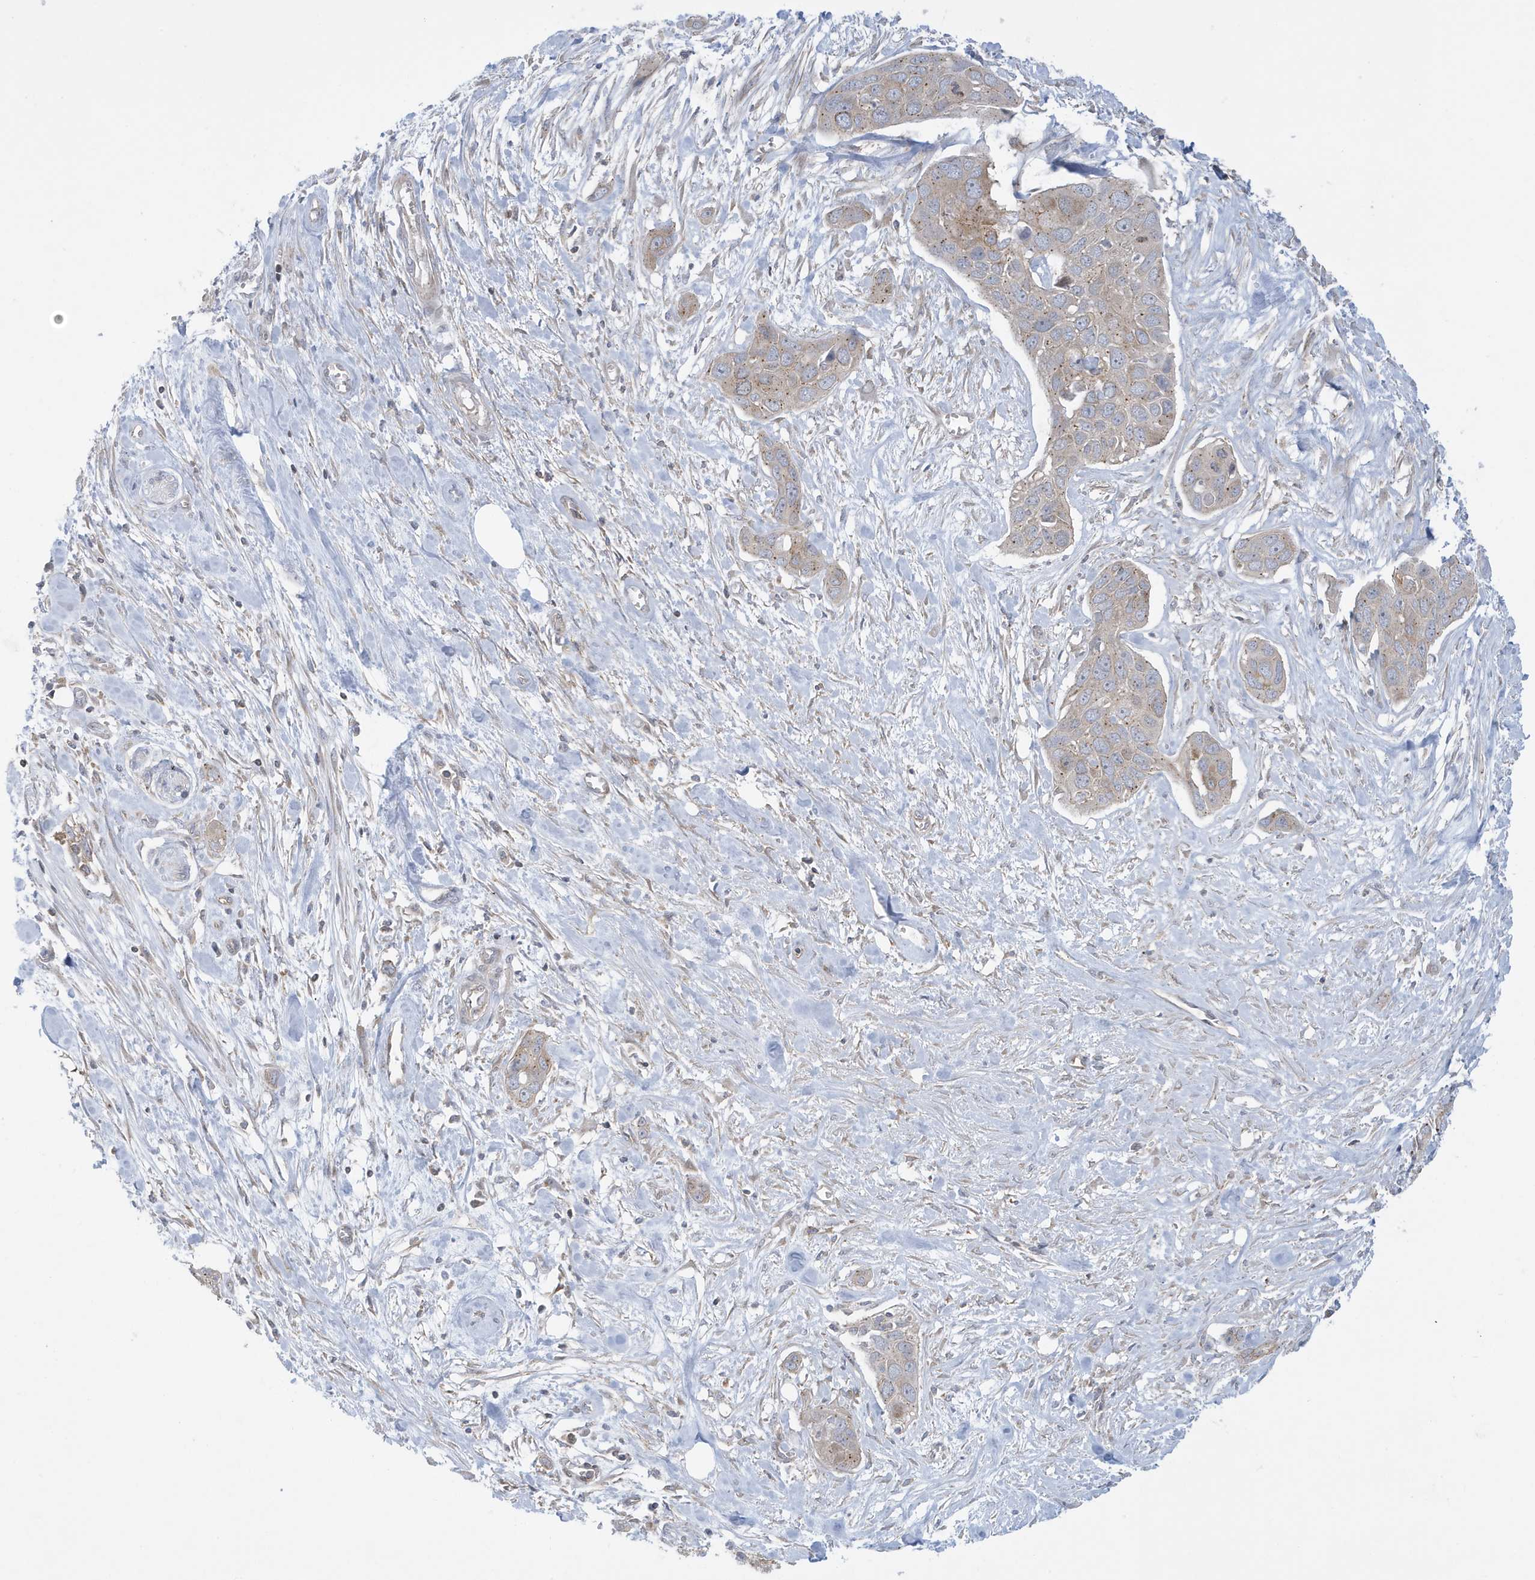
{"staining": {"intensity": "weak", "quantity": "25%-75%", "location": "cytoplasmic/membranous"}, "tissue": "pancreatic cancer", "cell_type": "Tumor cells", "image_type": "cancer", "snomed": [{"axis": "morphology", "description": "Adenocarcinoma, NOS"}, {"axis": "topography", "description": "Pancreas"}], "caption": "This micrograph exhibits pancreatic adenocarcinoma stained with immunohistochemistry to label a protein in brown. The cytoplasmic/membranous of tumor cells show weak positivity for the protein. Nuclei are counter-stained blue.", "gene": "SLAMF9", "patient": {"sex": "female", "age": 60}}